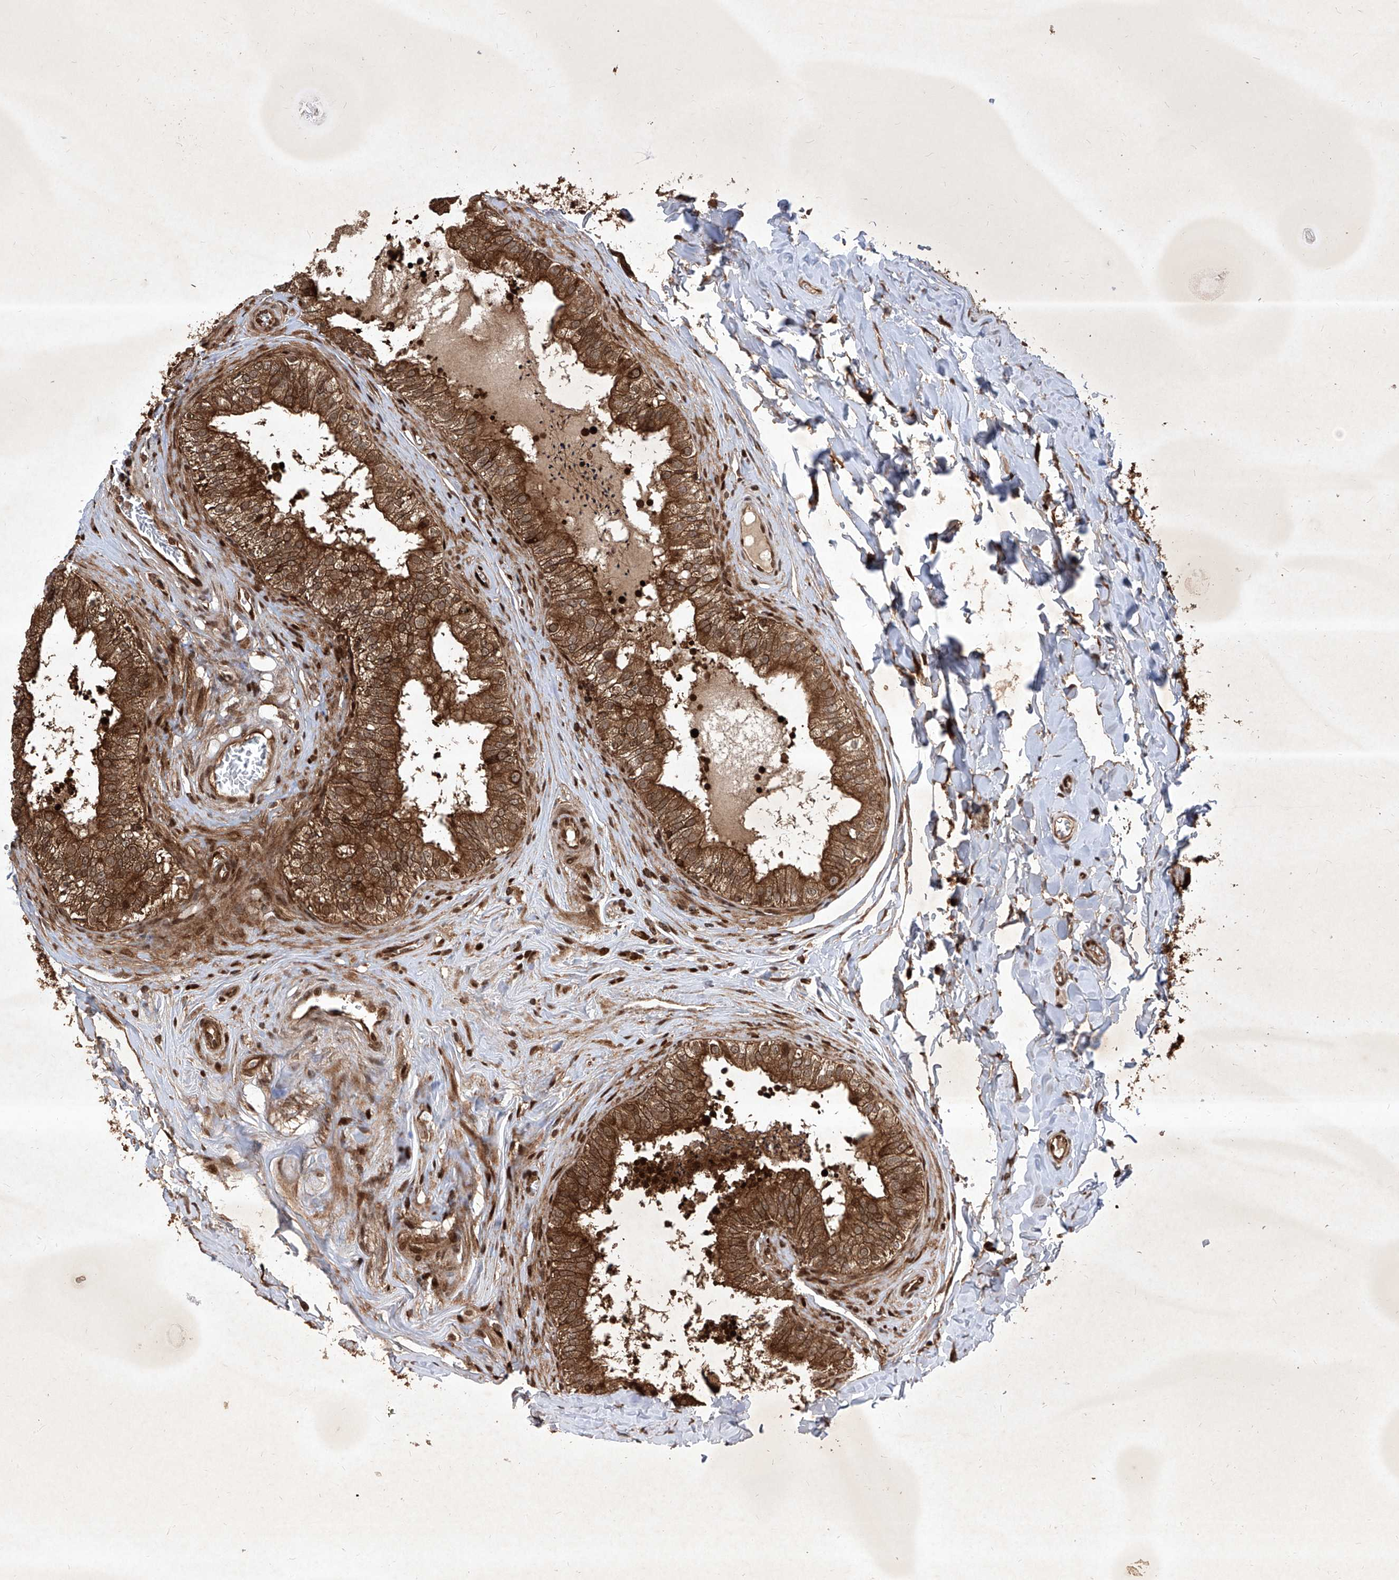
{"staining": {"intensity": "strong", "quantity": ">75%", "location": "cytoplasmic/membranous,nuclear"}, "tissue": "epididymis", "cell_type": "Glandular cells", "image_type": "normal", "snomed": [{"axis": "morphology", "description": "Normal tissue, NOS"}, {"axis": "topography", "description": "Epididymis"}], "caption": "Immunohistochemistry (IHC) photomicrograph of benign epididymis stained for a protein (brown), which reveals high levels of strong cytoplasmic/membranous,nuclear expression in approximately >75% of glandular cells.", "gene": "MAGED2", "patient": {"sex": "male", "age": 29}}